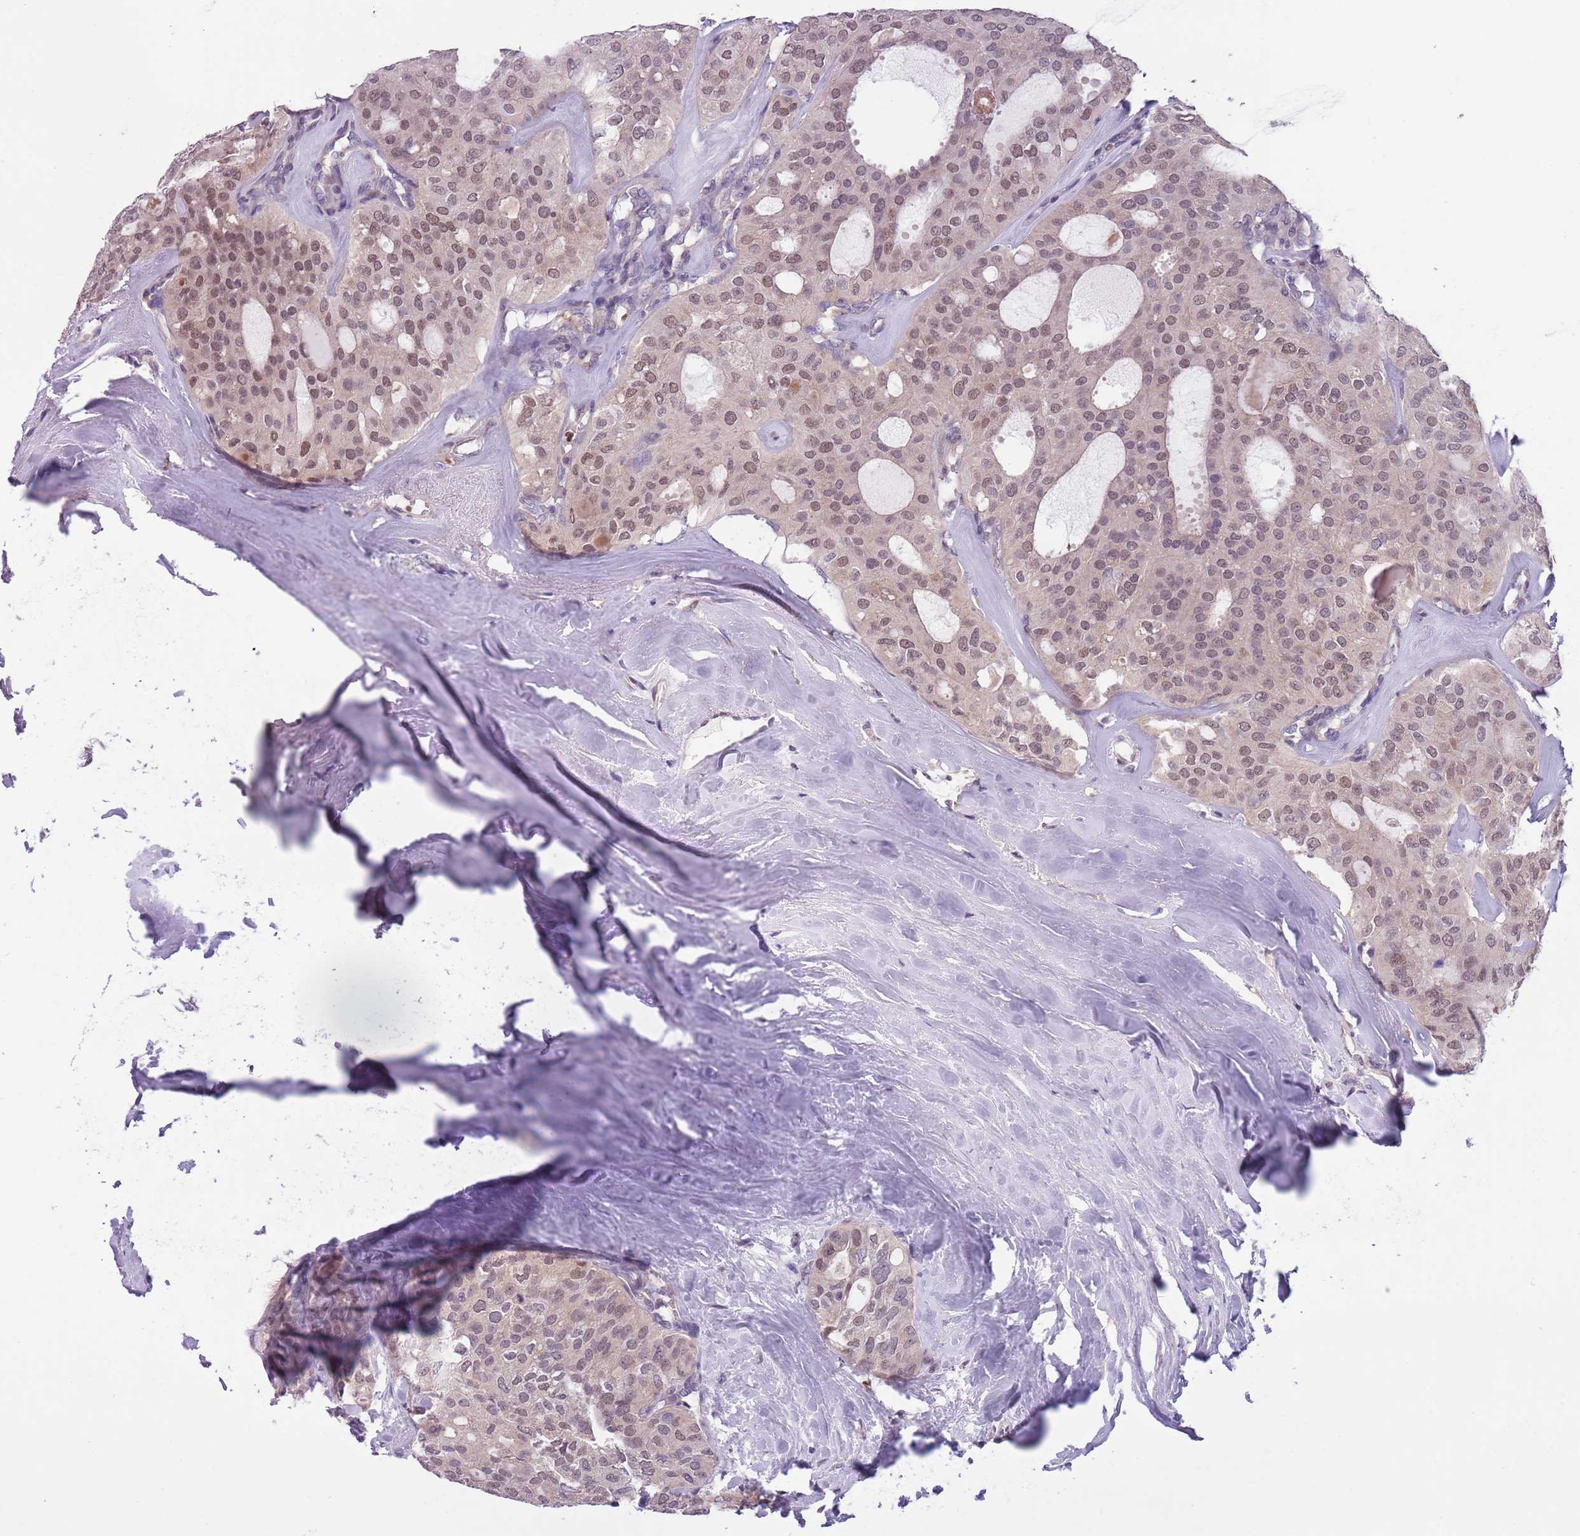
{"staining": {"intensity": "moderate", "quantity": ">75%", "location": "nuclear"}, "tissue": "thyroid cancer", "cell_type": "Tumor cells", "image_type": "cancer", "snomed": [{"axis": "morphology", "description": "Follicular adenoma carcinoma, NOS"}, {"axis": "topography", "description": "Thyroid gland"}], "caption": "Immunohistochemical staining of human thyroid cancer displays moderate nuclear protein expression in about >75% of tumor cells.", "gene": "ADCY7", "patient": {"sex": "male", "age": 75}}